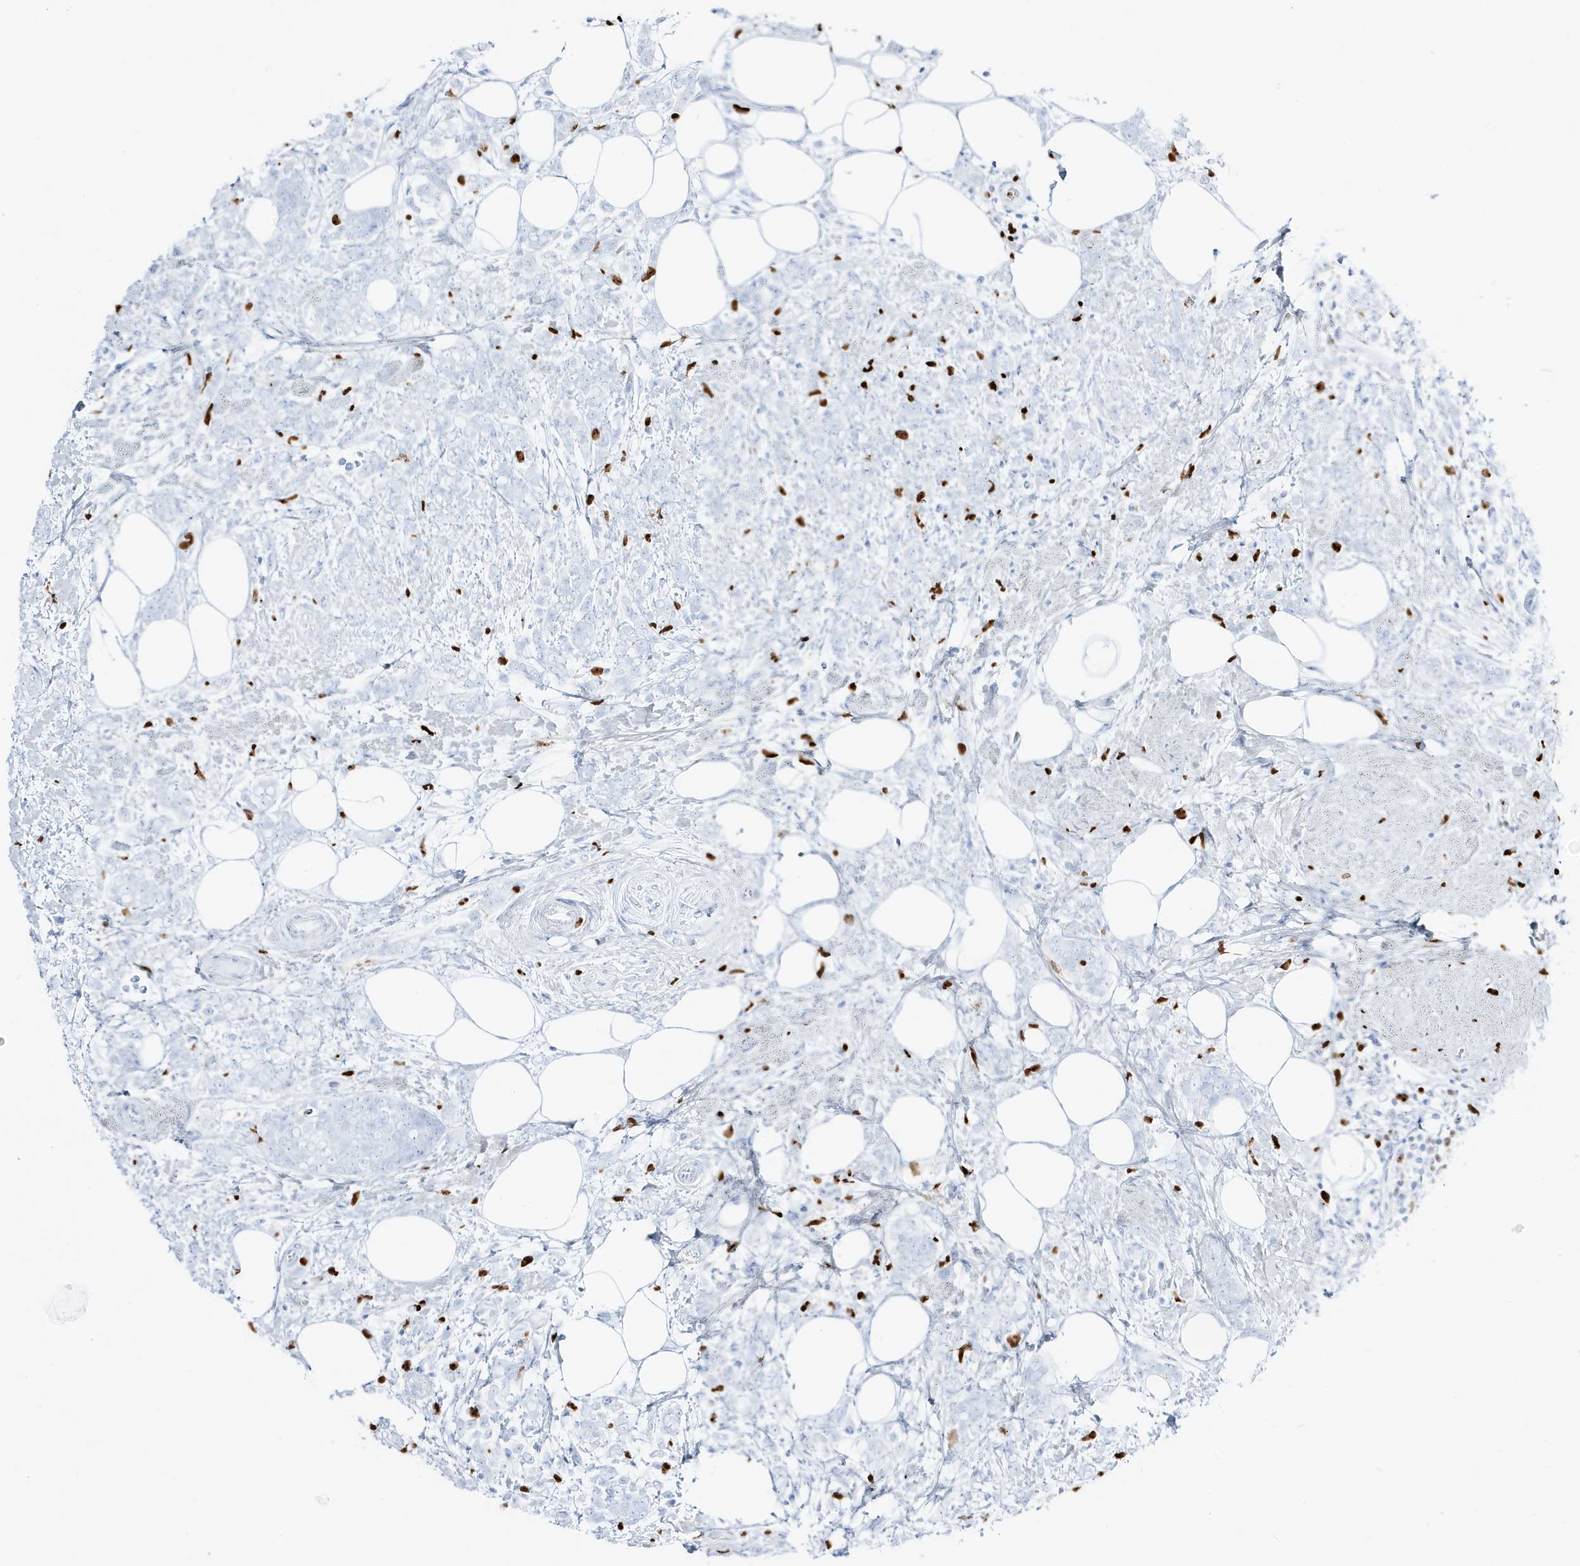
{"staining": {"intensity": "negative", "quantity": "none", "location": "none"}, "tissue": "breast cancer", "cell_type": "Tumor cells", "image_type": "cancer", "snomed": [{"axis": "morphology", "description": "Lobular carcinoma"}, {"axis": "topography", "description": "Breast"}], "caption": "IHC of human breast cancer (lobular carcinoma) shows no positivity in tumor cells.", "gene": "MNDA", "patient": {"sex": "female", "age": 58}}